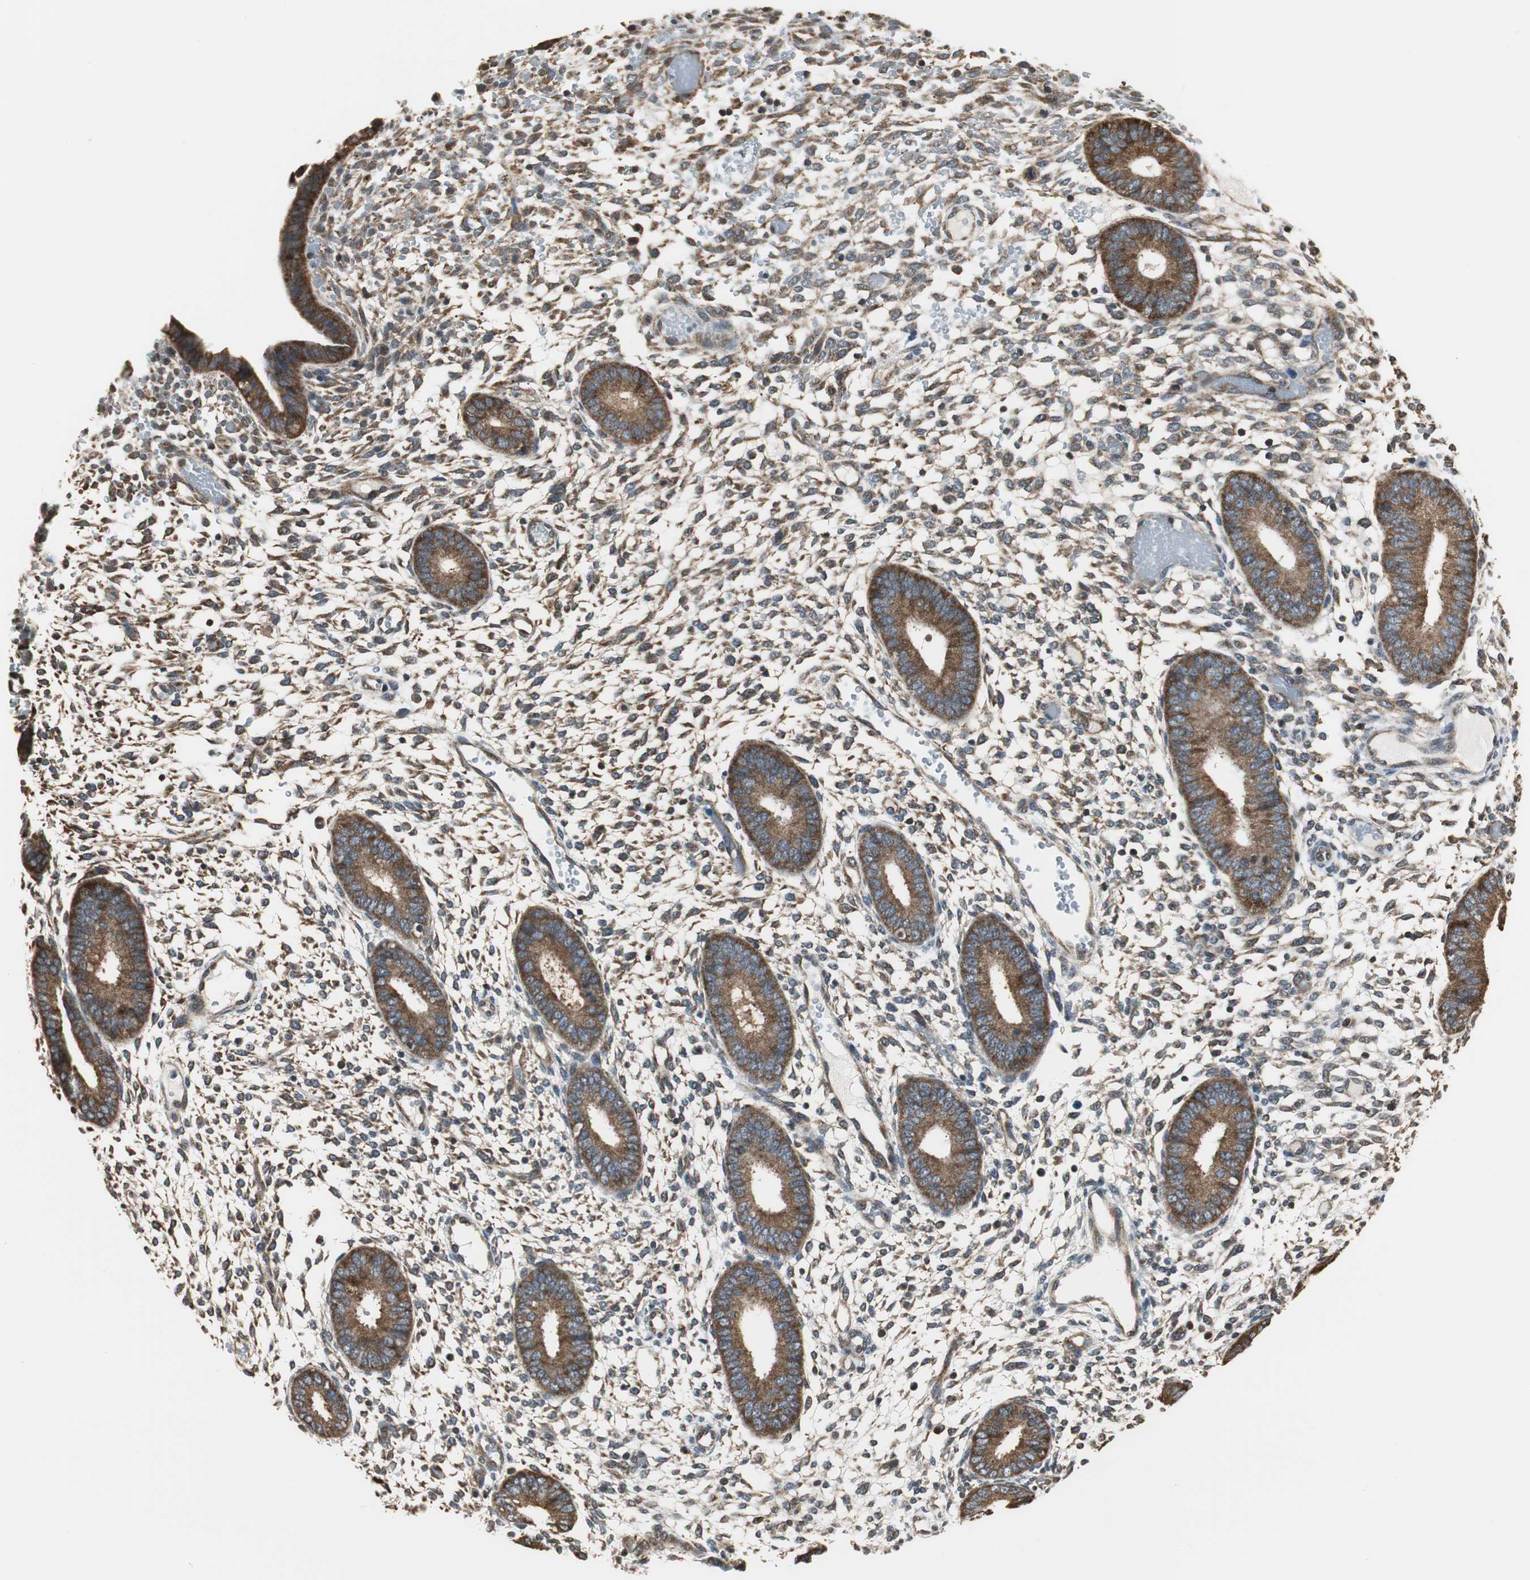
{"staining": {"intensity": "weak", "quantity": ">75%", "location": "cytoplasmic/membranous"}, "tissue": "endometrium", "cell_type": "Cells in endometrial stroma", "image_type": "normal", "snomed": [{"axis": "morphology", "description": "Normal tissue, NOS"}, {"axis": "topography", "description": "Endometrium"}], "caption": "IHC staining of normal endometrium, which reveals low levels of weak cytoplasmic/membranous expression in approximately >75% of cells in endometrial stroma indicating weak cytoplasmic/membranous protein staining. The staining was performed using DAB (brown) for protein detection and nuclei were counterstained in hematoxylin (blue).", "gene": "CCT5", "patient": {"sex": "female", "age": 42}}